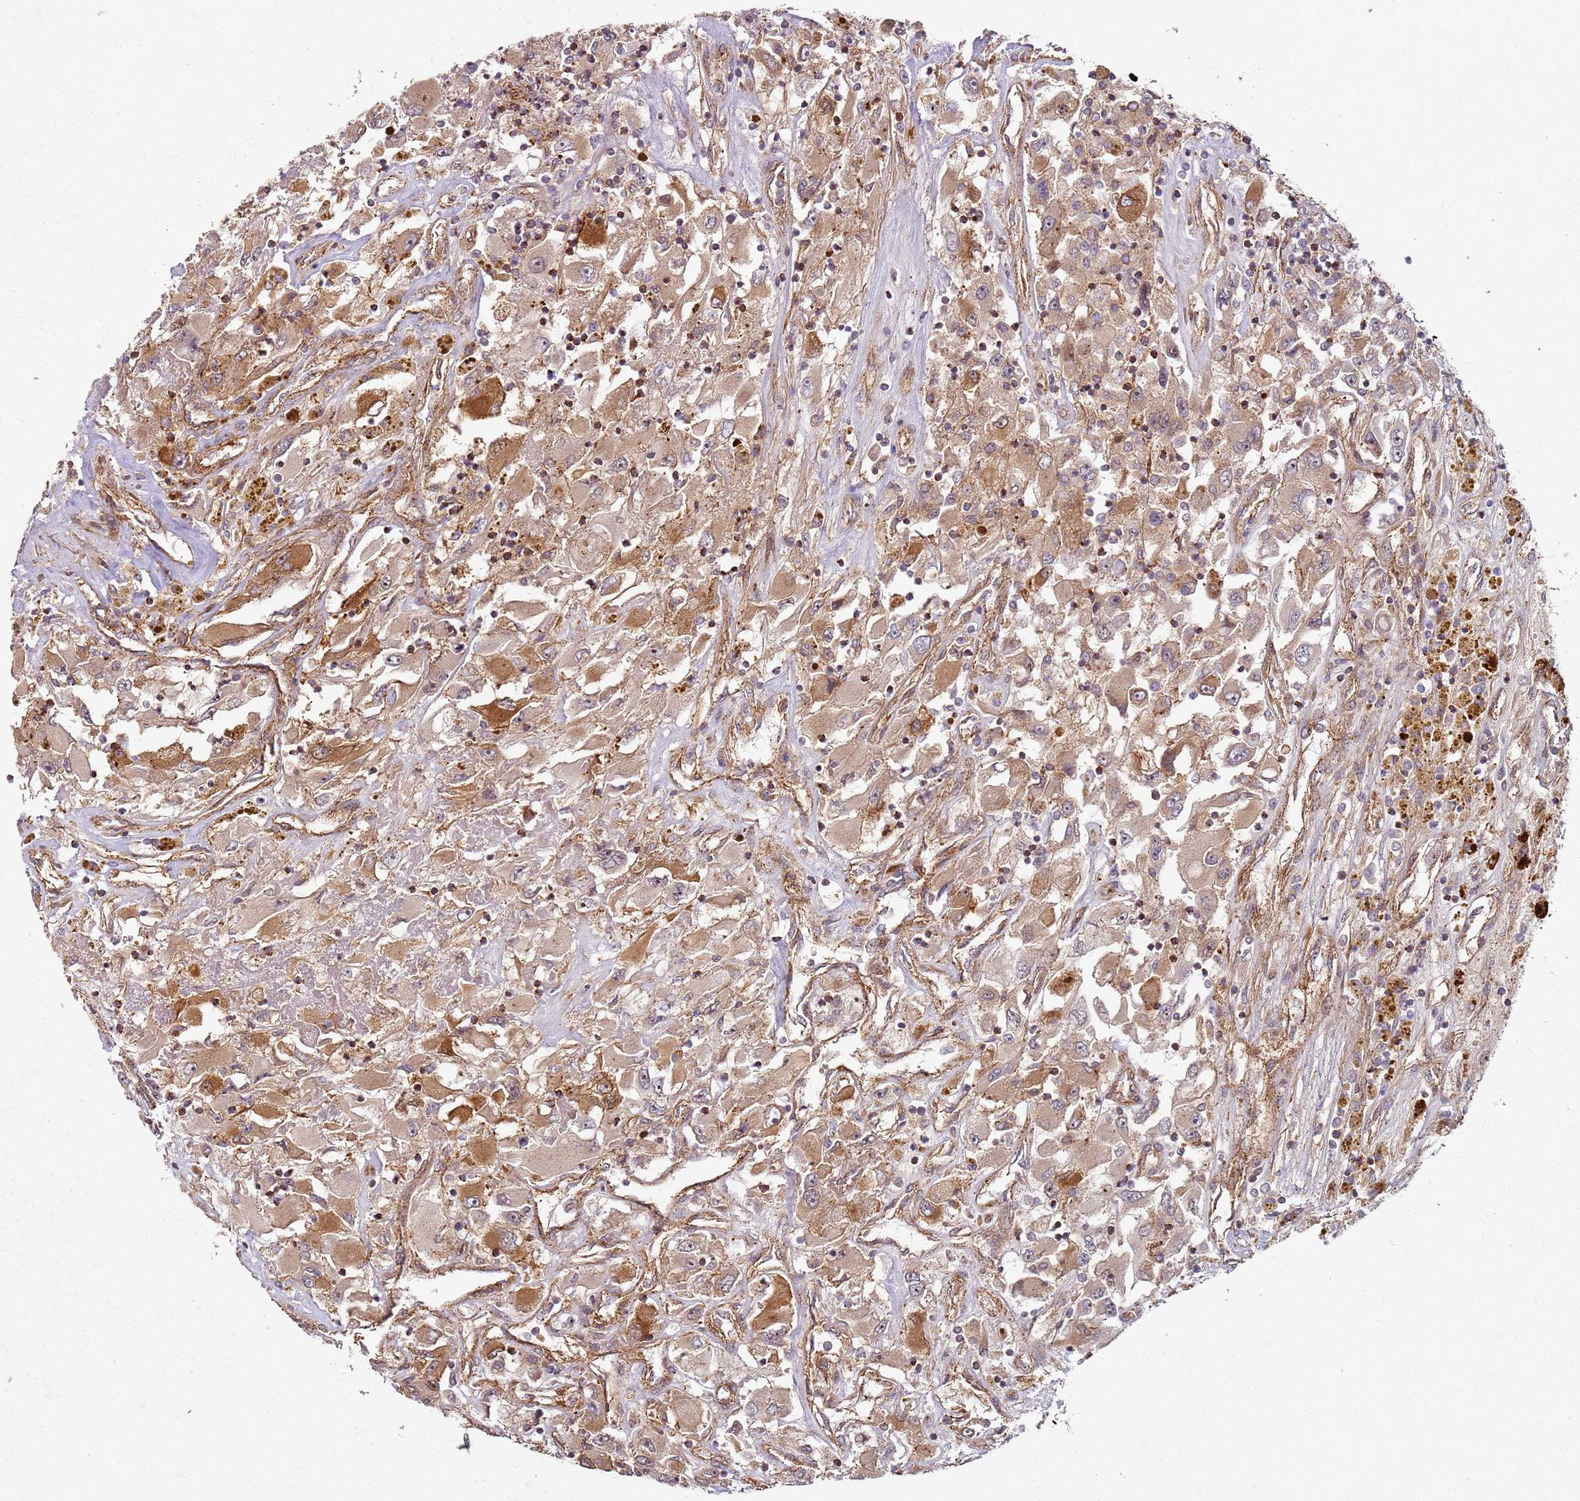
{"staining": {"intensity": "moderate", "quantity": ">75%", "location": "cytoplasmic/membranous"}, "tissue": "renal cancer", "cell_type": "Tumor cells", "image_type": "cancer", "snomed": [{"axis": "morphology", "description": "Adenocarcinoma, NOS"}, {"axis": "topography", "description": "Kidney"}], "caption": "A histopathology image of human renal cancer stained for a protein demonstrates moderate cytoplasmic/membranous brown staining in tumor cells. The staining was performed using DAB, with brown indicating positive protein expression. Nuclei are stained blue with hematoxylin.", "gene": "C2CD4B", "patient": {"sex": "female", "age": 52}}